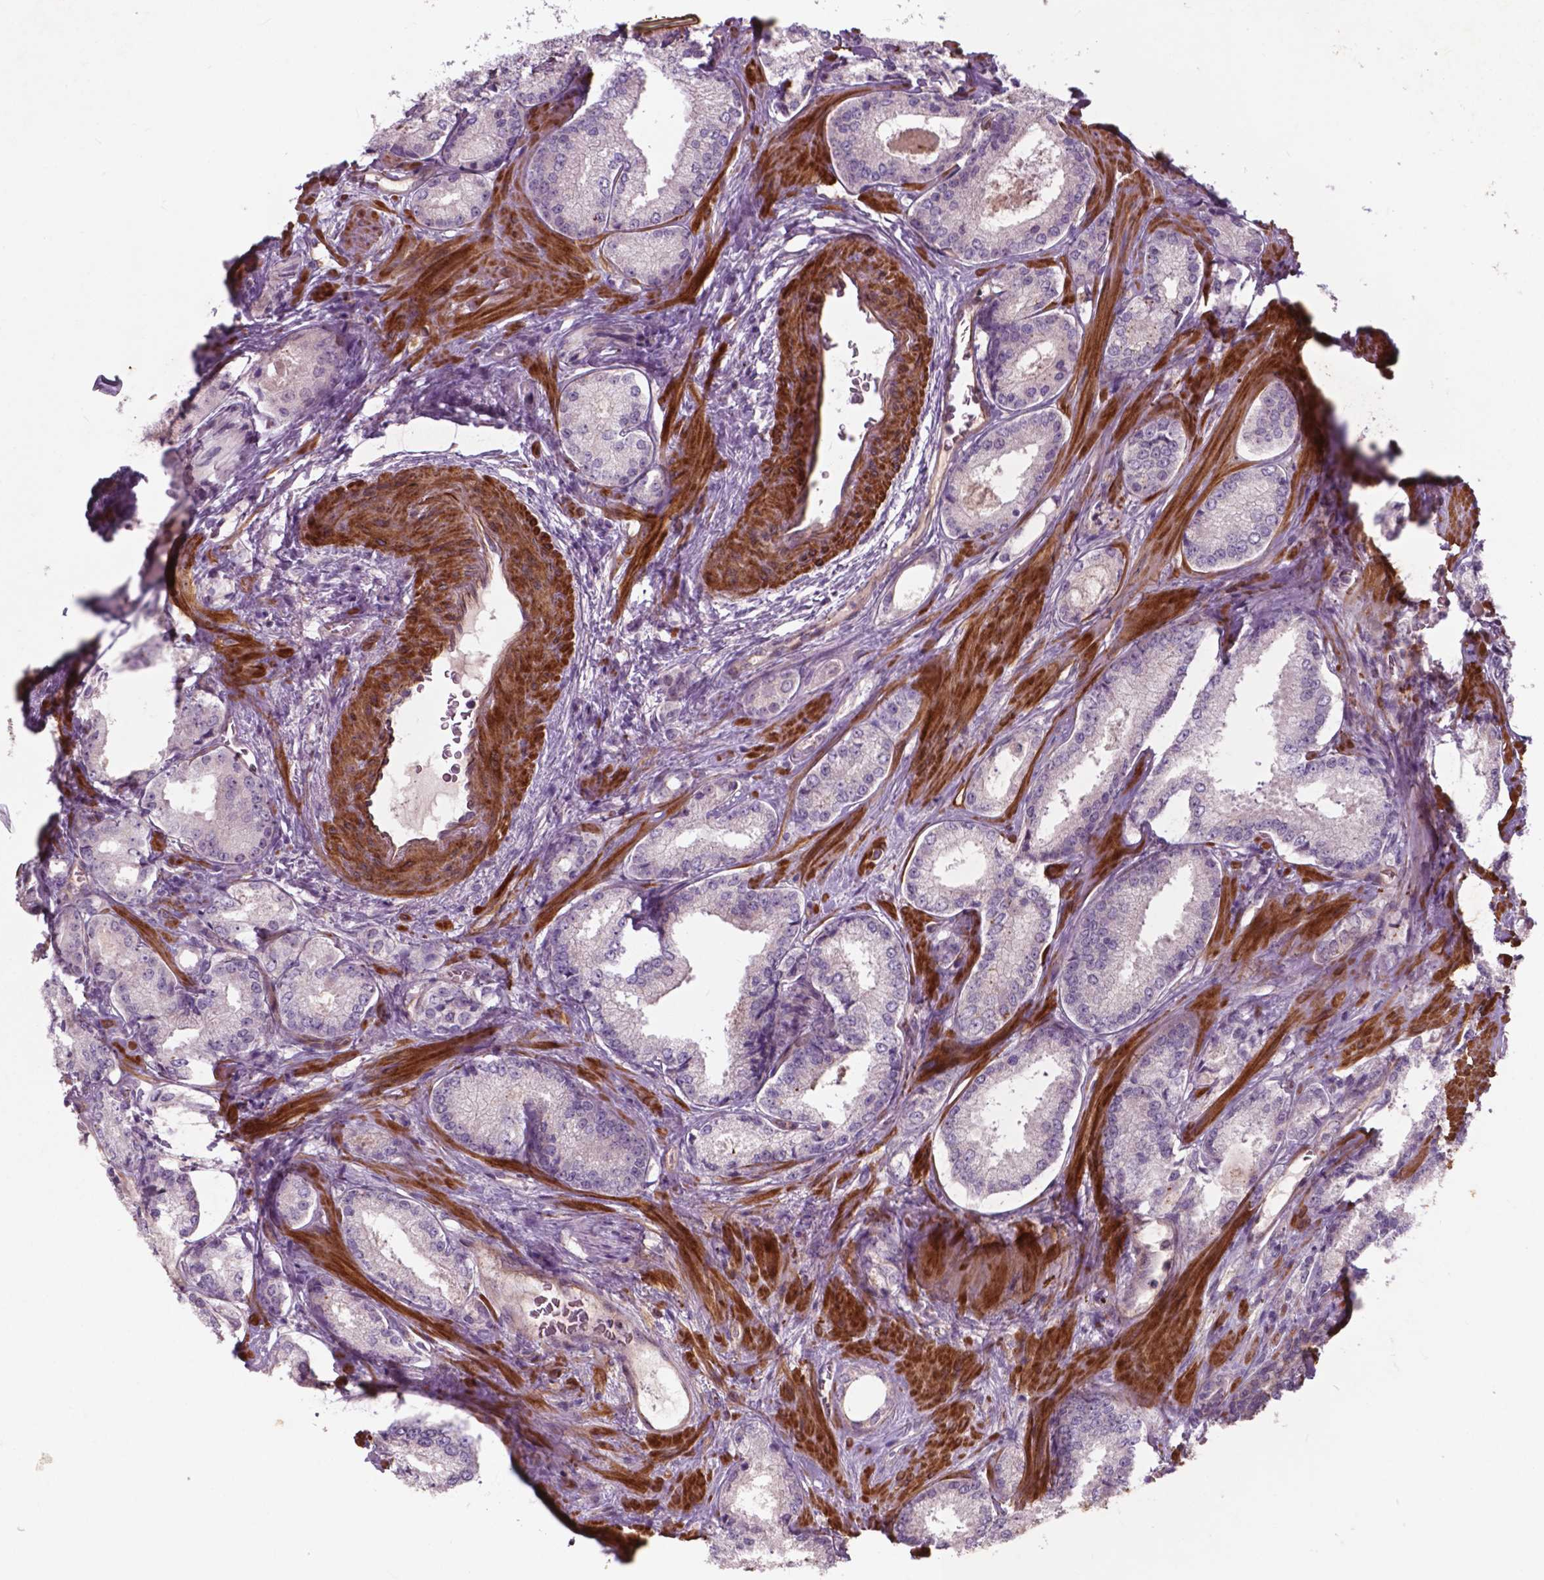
{"staining": {"intensity": "negative", "quantity": "none", "location": "none"}, "tissue": "prostate cancer", "cell_type": "Tumor cells", "image_type": "cancer", "snomed": [{"axis": "morphology", "description": "Adenocarcinoma, Low grade"}, {"axis": "topography", "description": "Prostate"}], "caption": "The IHC photomicrograph has no significant staining in tumor cells of prostate cancer tissue.", "gene": "RFPL4B", "patient": {"sex": "male", "age": 56}}